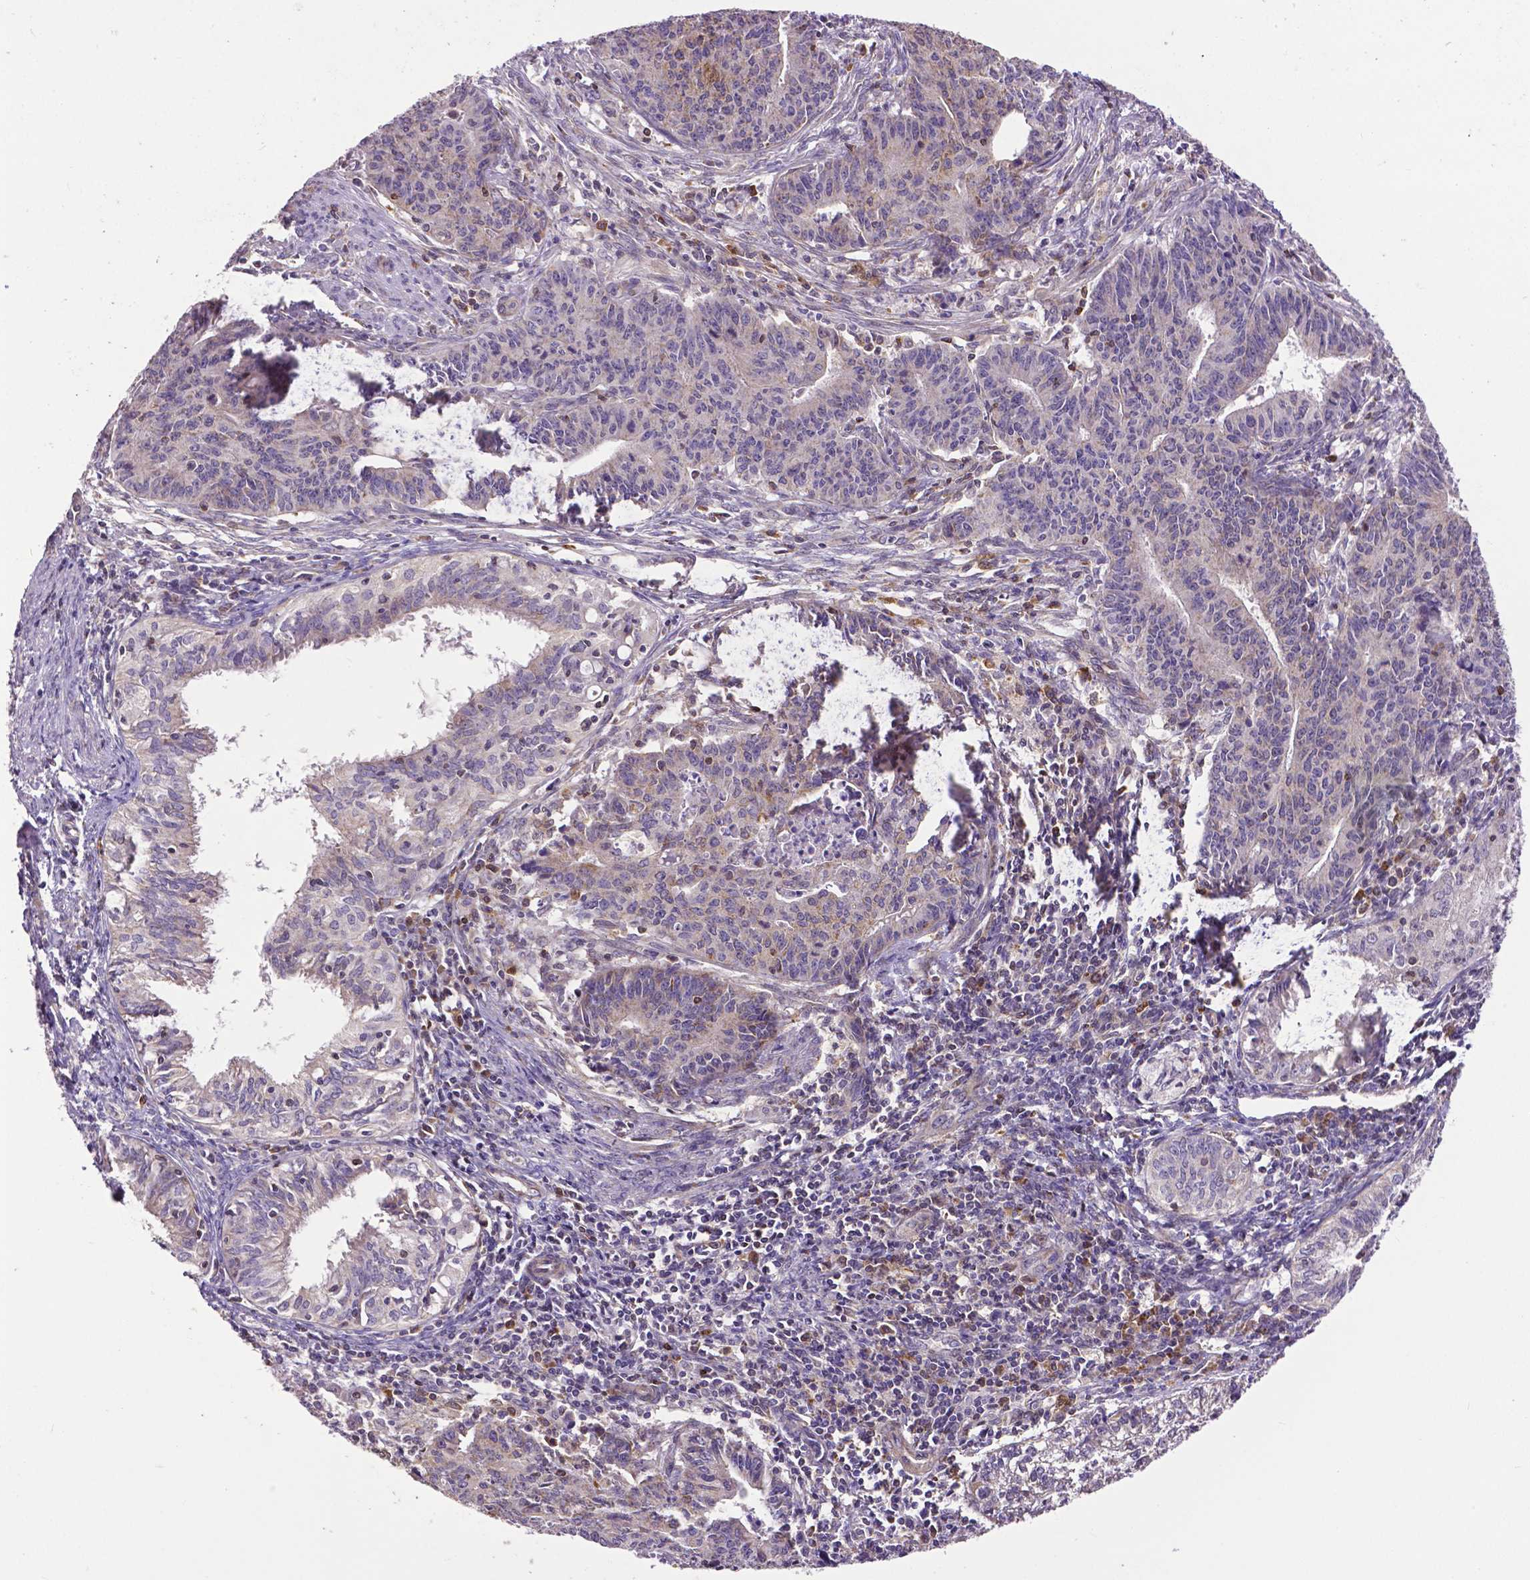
{"staining": {"intensity": "negative", "quantity": "none", "location": "none"}, "tissue": "endometrial cancer", "cell_type": "Tumor cells", "image_type": "cancer", "snomed": [{"axis": "morphology", "description": "Adenocarcinoma, NOS"}, {"axis": "topography", "description": "Endometrium"}], "caption": "The immunohistochemistry (IHC) histopathology image has no significant positivity in tumor cells of endometrial cancer (adenocarcinoma) tissue. (DAB IHC visualized using brightfield microscopy, high magnification).", "gene": "MCL1", "patient": {"sex": "female", "age": 59}}